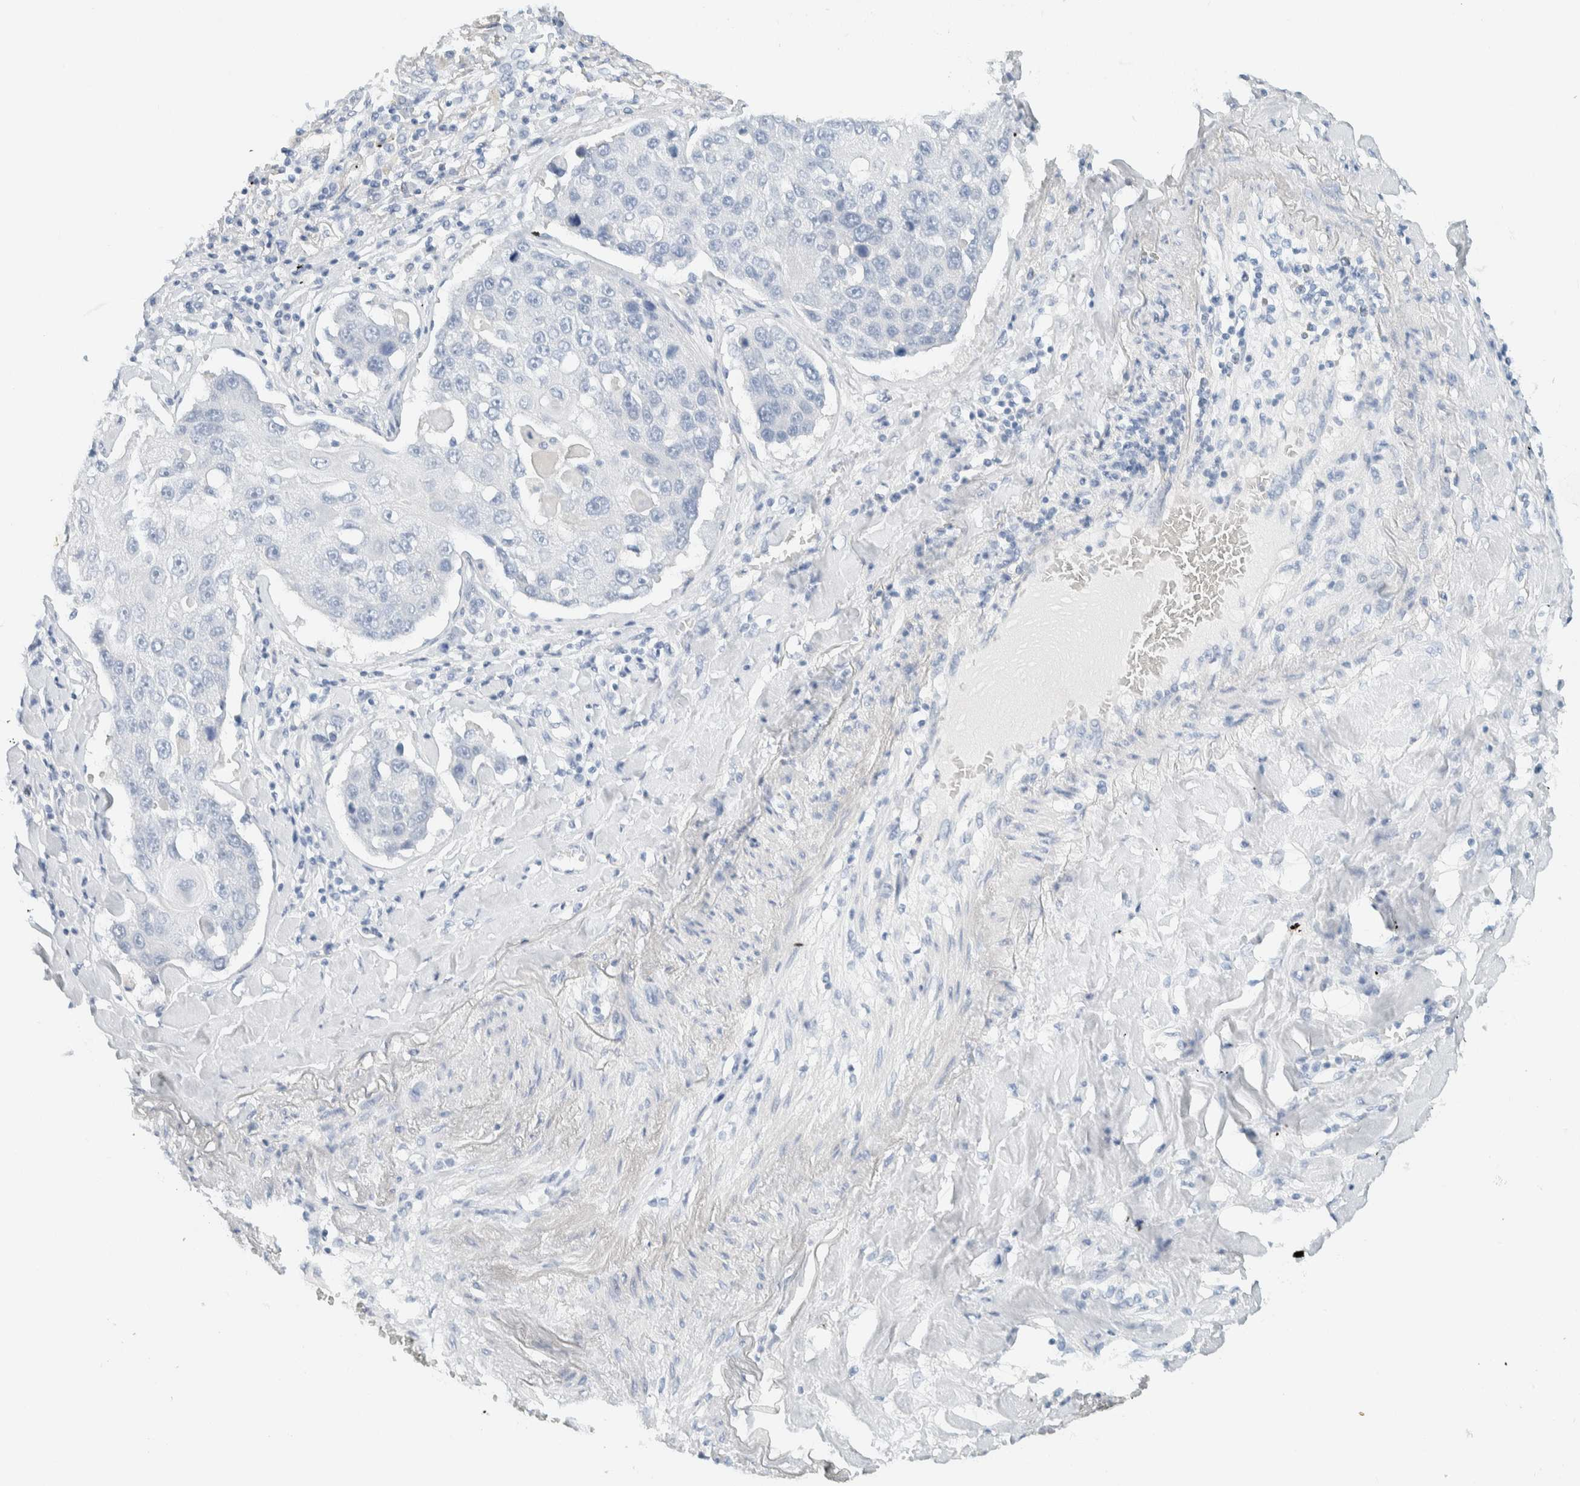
{"staining": {"intensity": "negative", "quantity": "none", "location": "none"}, "tissue": "lung cancer", "cell_type": "Tumor cells", "image_type": "cancer", "snomed": [{"axis": "morphology", "description": "Squamous cell carcinoma, NOS"}, {"axis": "topography", "description": "Lung"}], "caption": "Human squamous cell carcinoma (lung) stained for a protein using immunohistochemistry displays no expression in tumor cells.", "gene": "ALOX12B", "patient": {"sex": "male", "age": 61}}